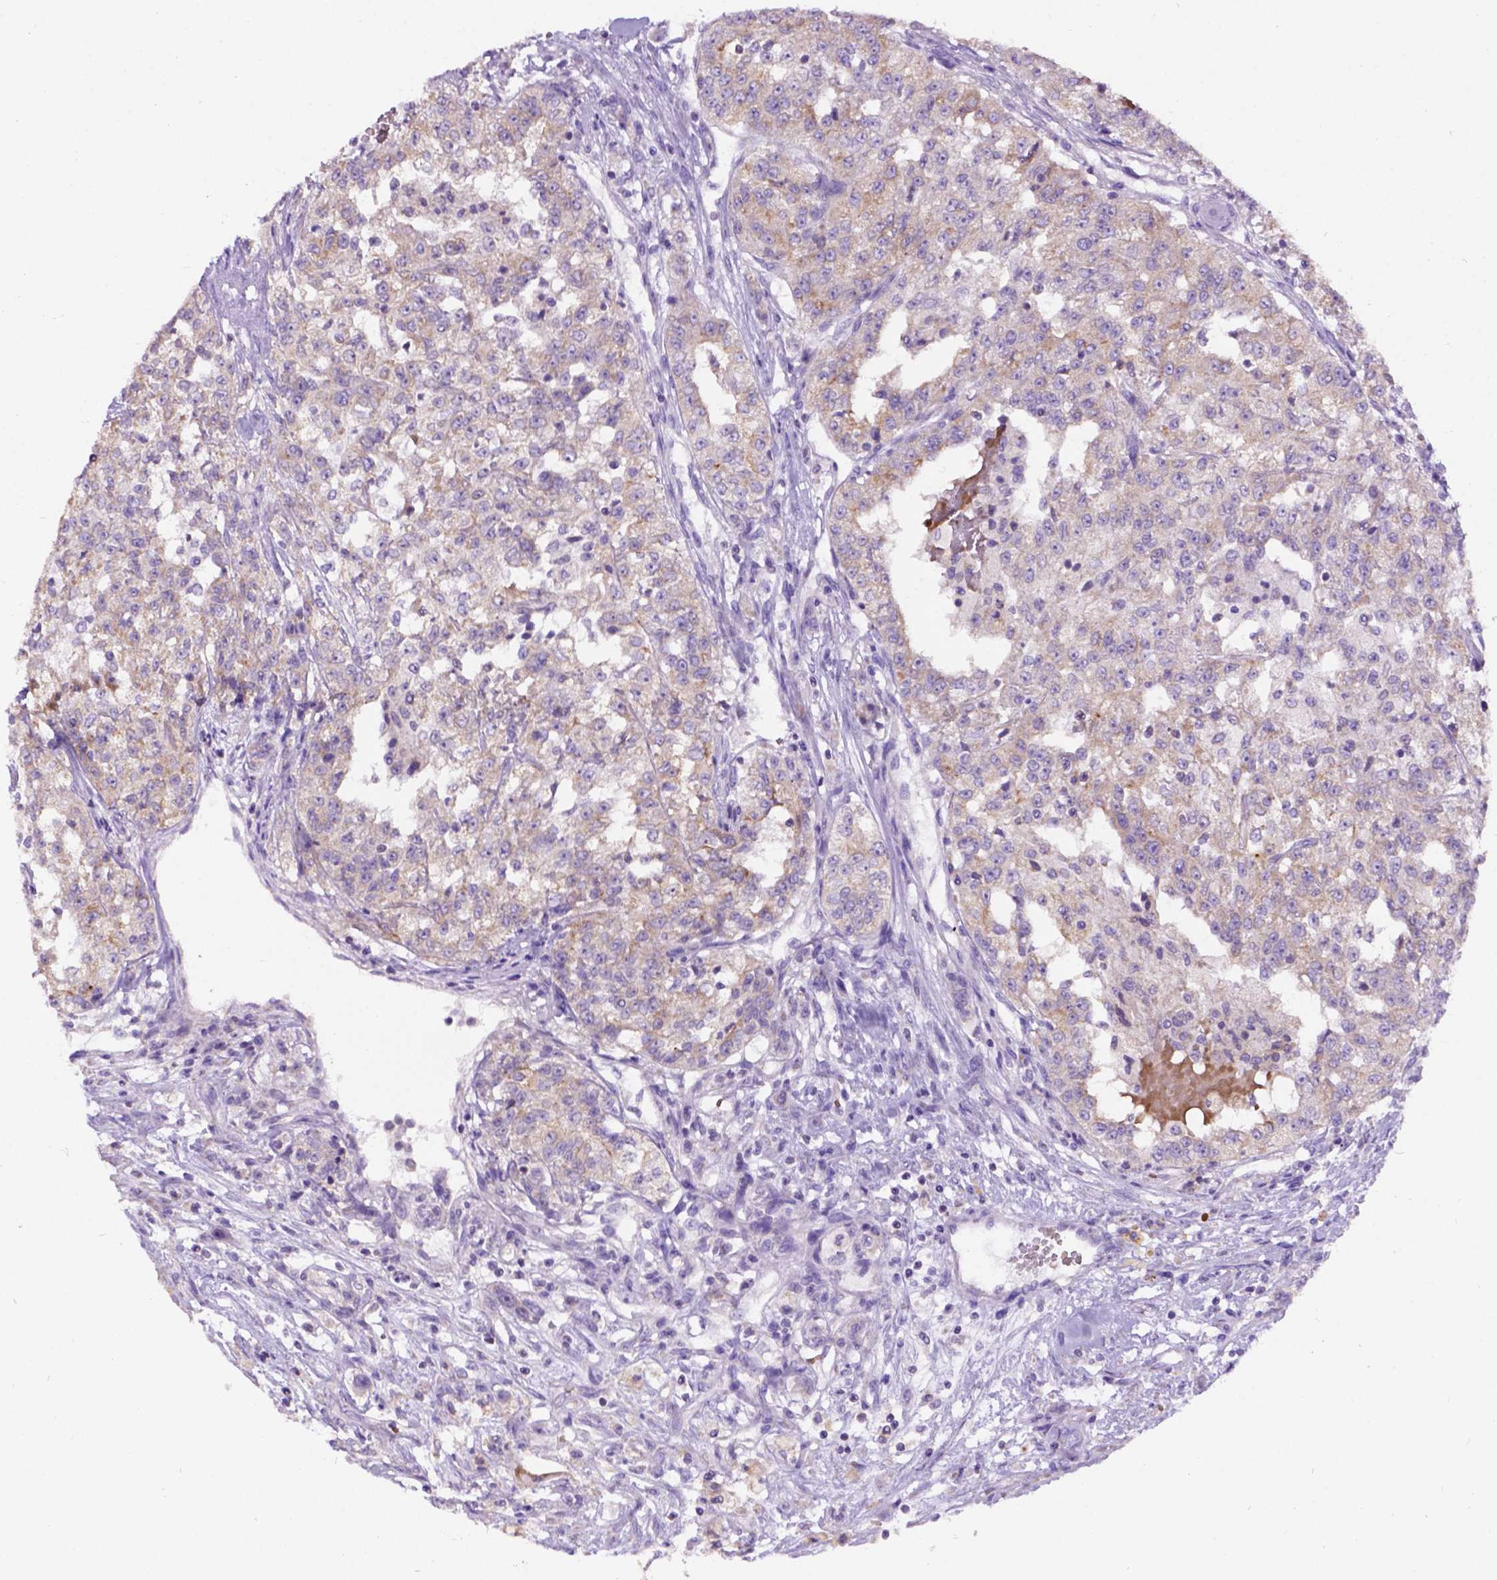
{"staining": {"intensity": "weak", "quantity": ">75%", "location": "cytoplasmic/membranous"}, "tissue": "renal cancer", "cell_type": "Tumor cells", "image_type": "cancer", "snomed": [{"axis": "morphology", "description": "Adenocarcinoma, NOS"}, {"axis": "topography", "description": "Kidney"}], "caption": "Renal cancer stained with a brown dye demonstrates weak cytoplasmic/membranous positive expression in approximately >75% of tumor cells.", "gene": "L2HGDH", "patient": {"sex": "female", "age": 63}}